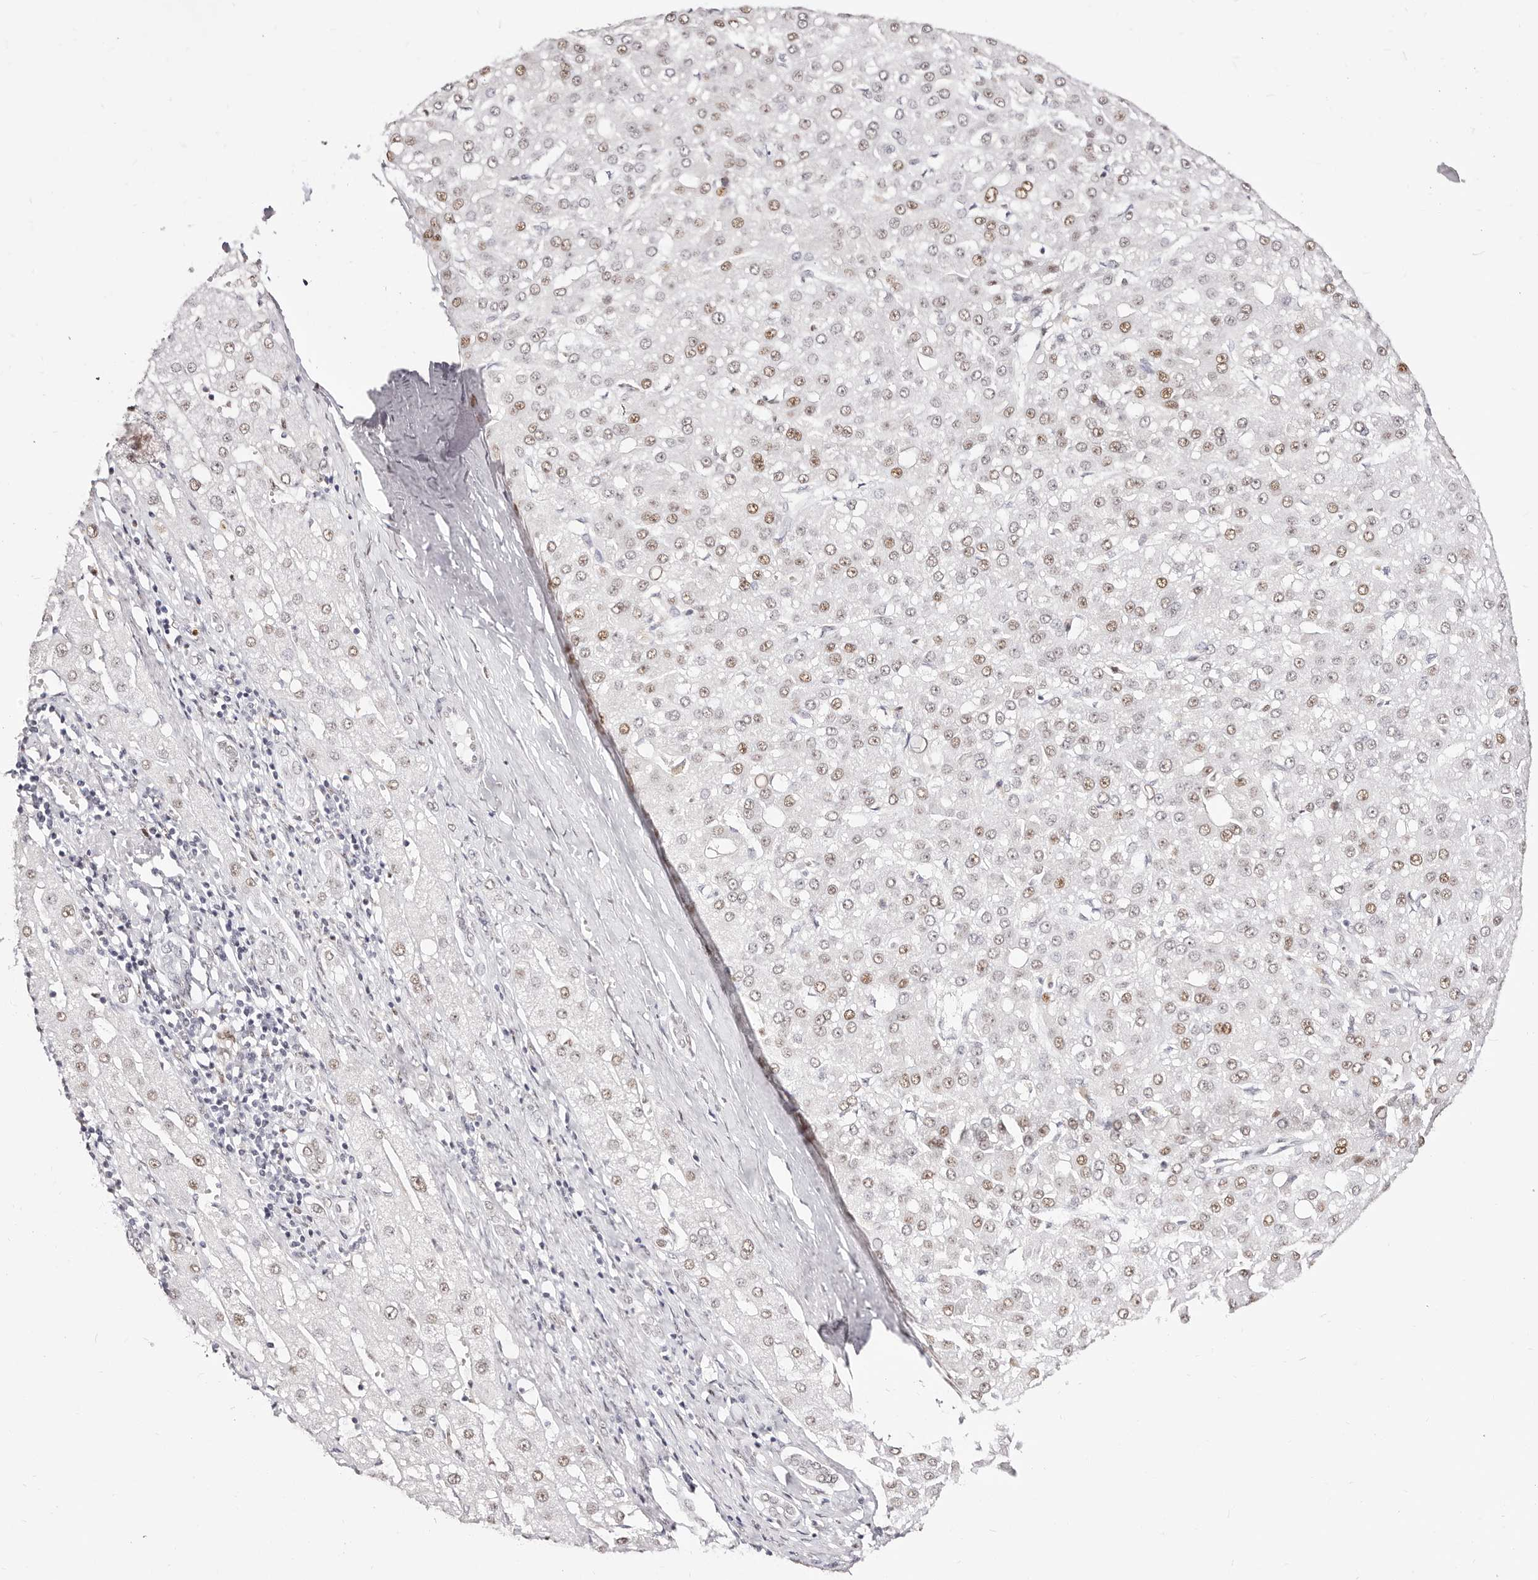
{"staining": {"intensity": "moderate", "quantity": "25%-75%", "location": "nuclear"}, "tissue": "liver cancer", "cell_type": "Tumor cells", "image_type": "cancer", "snomed": [{"axis": "morphology", "description": "Carcinoma, Hepatocellular, NOS"}, {"axis": "topography", "description": "Liver"}], "caption": "A brown stain labels moderate nuclear expression of a protein in human hepatocellular carcinoma (liver) tumor cells.", "gene": "TKT", "patient": {"sex": "male", "age": 67}}